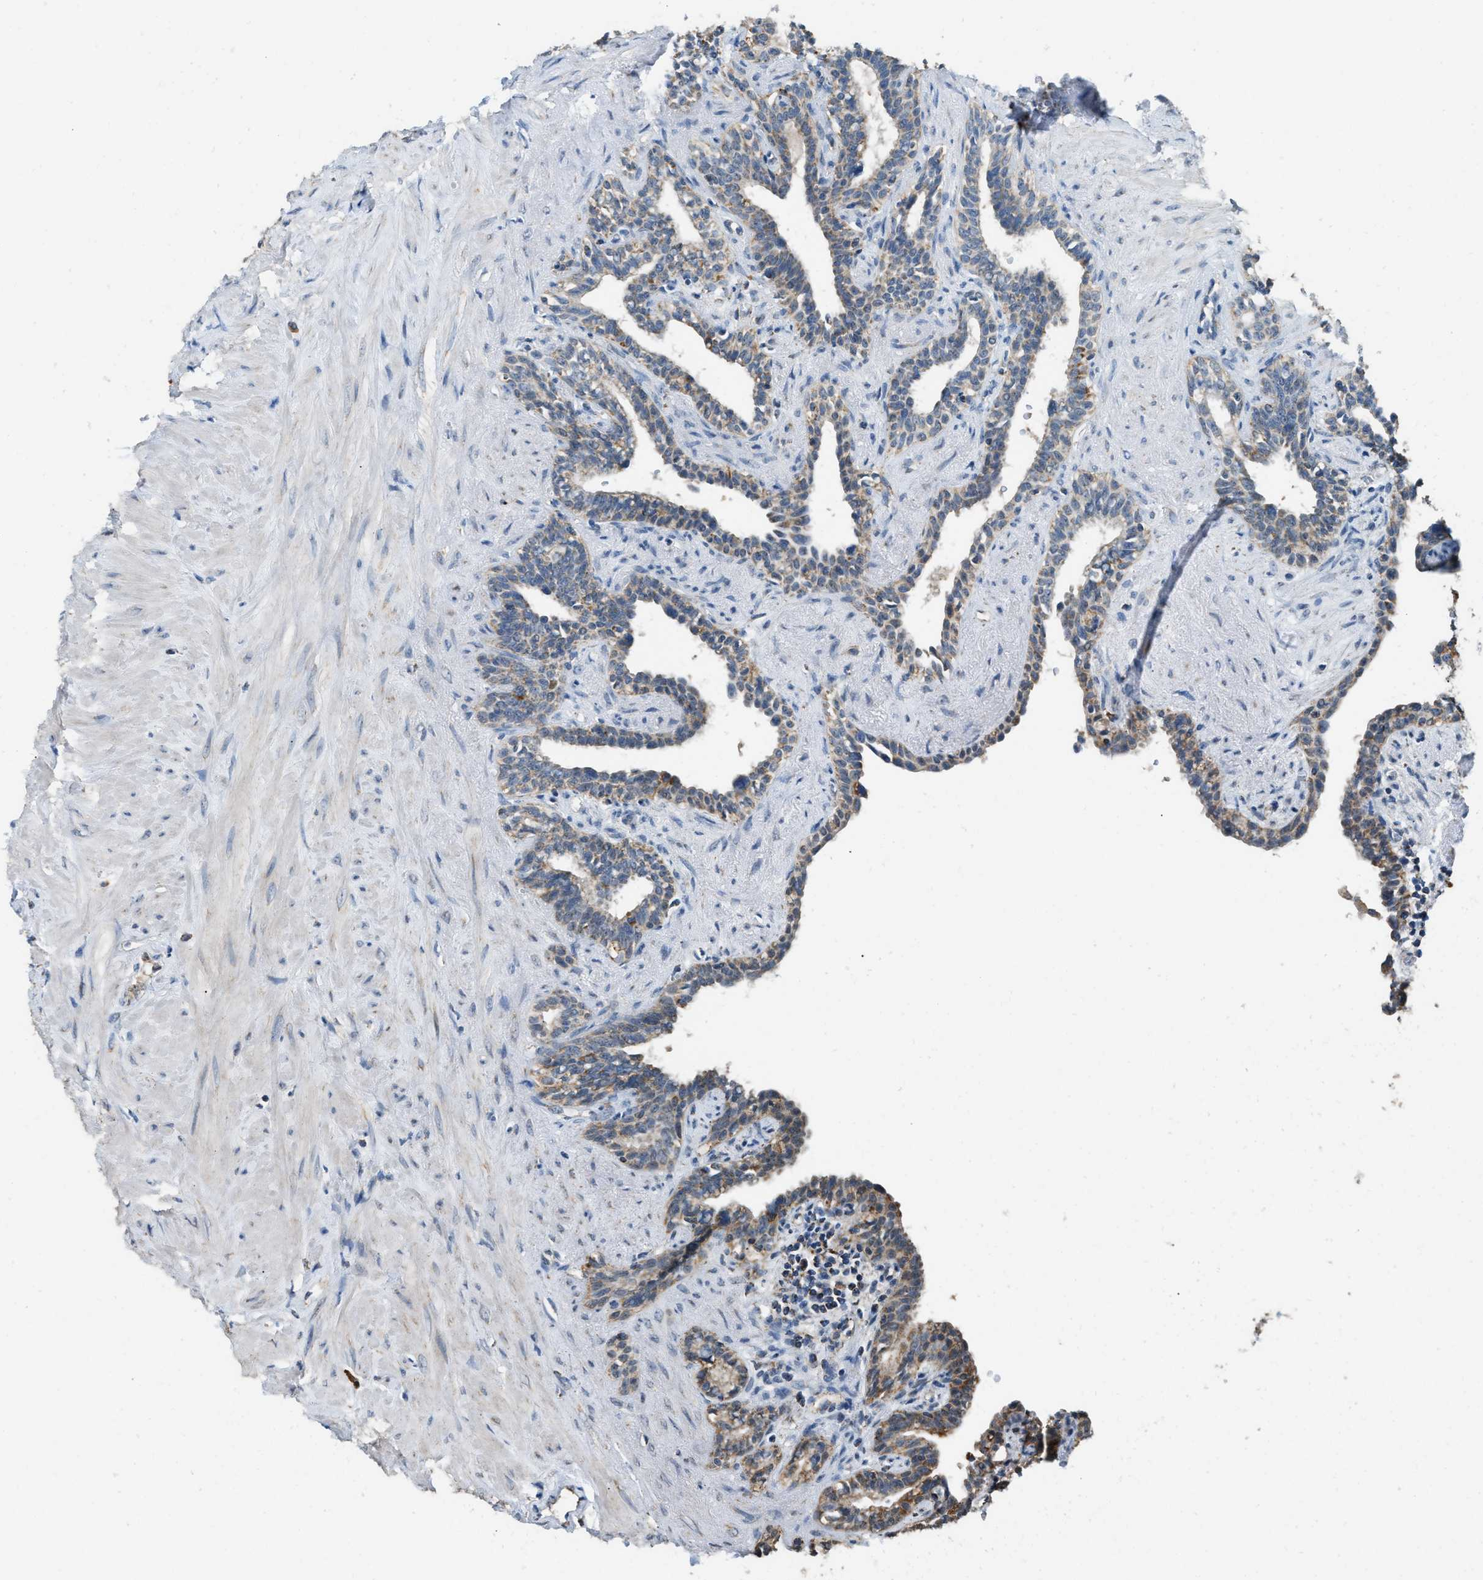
{"staining": {"intensity": "moderate", "quantity": ">75%", "location": "cytoplasmic/membranous"}, "tissue": "seminal vesicle", "cell_type": "Glandular cells", "image_type": "normal", "snomed": [{"axis": "morphology", "description": "Normal tissue, NOS"}, {"axis": "morphology", "description": "Adenocarcinoma, High grade"}, {"axis": "topography", "description": "Prostate"}, {"axis": "topography", "description": "Seminal veicle"}], "caption": "A high-resolution micrograph shows IHC staining of benign seminal vesicle, which exhibits moderate cytoplasmic/membranous expression in about >75% of glandular cells. (DAB (3,3'-diaminobenzidine) IHC, brown staining for protein, blue staining for nuclei).", "gene": "ETFB", "patient": {"sex": "male", "age": 55}}